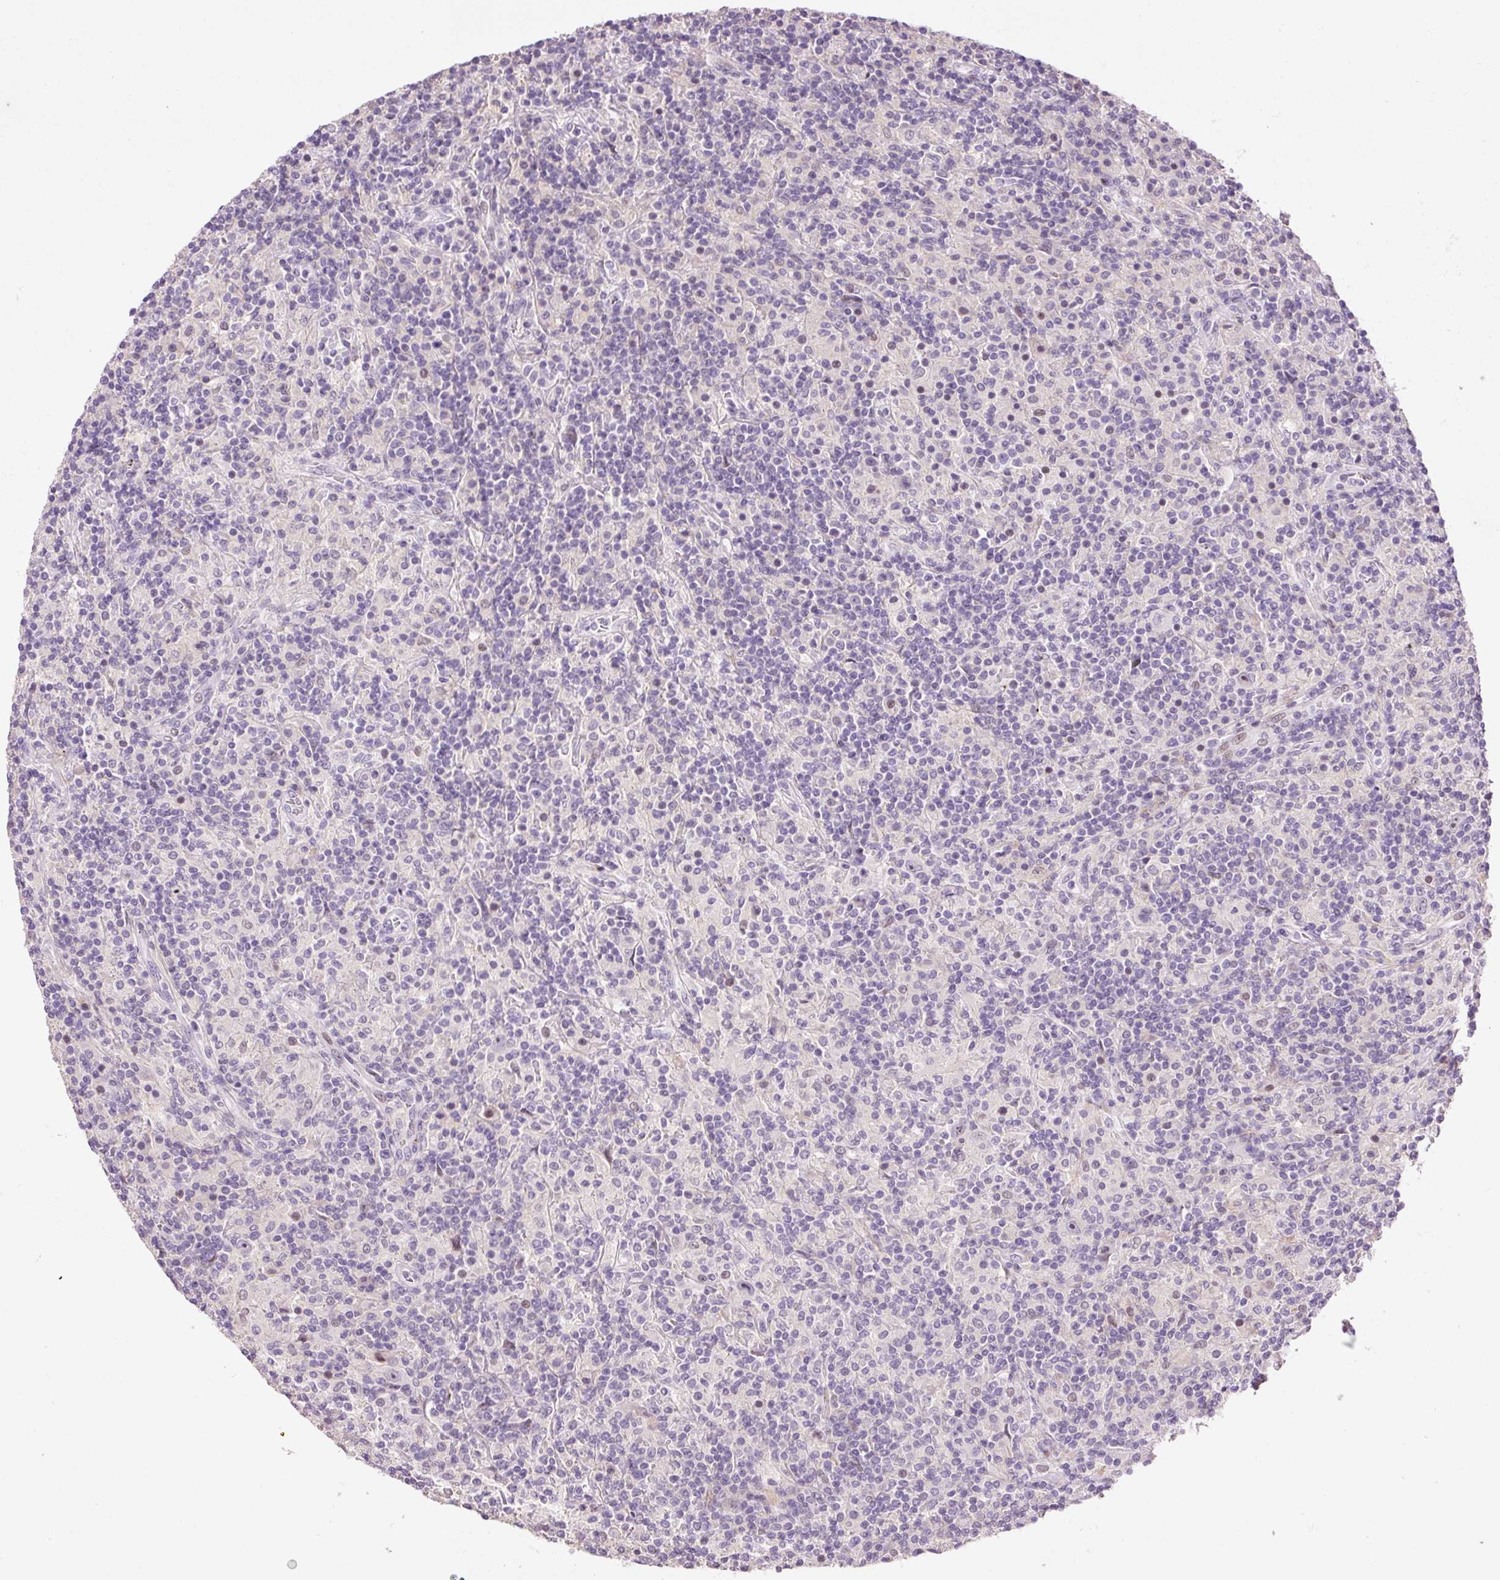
{"staining": {"intensity": "negative", "quantity": "none", "location": "none"}, "tissue": "lymphoma", "cell_type": "Tumor cells", "image_type": "cancer", "snomed": [{"axis": "morphology", "description": "Hodgkin's disease, NOS"}, {"axis": "topography", "description": "Lymph node"}], "caption": "IHC photomicrograph of Hodgkin's disease stained for a protein (brown), which displays no staining in tumor cells.", "gene": "HNF1A", "patient": {"sex": "male", "age": 70}}